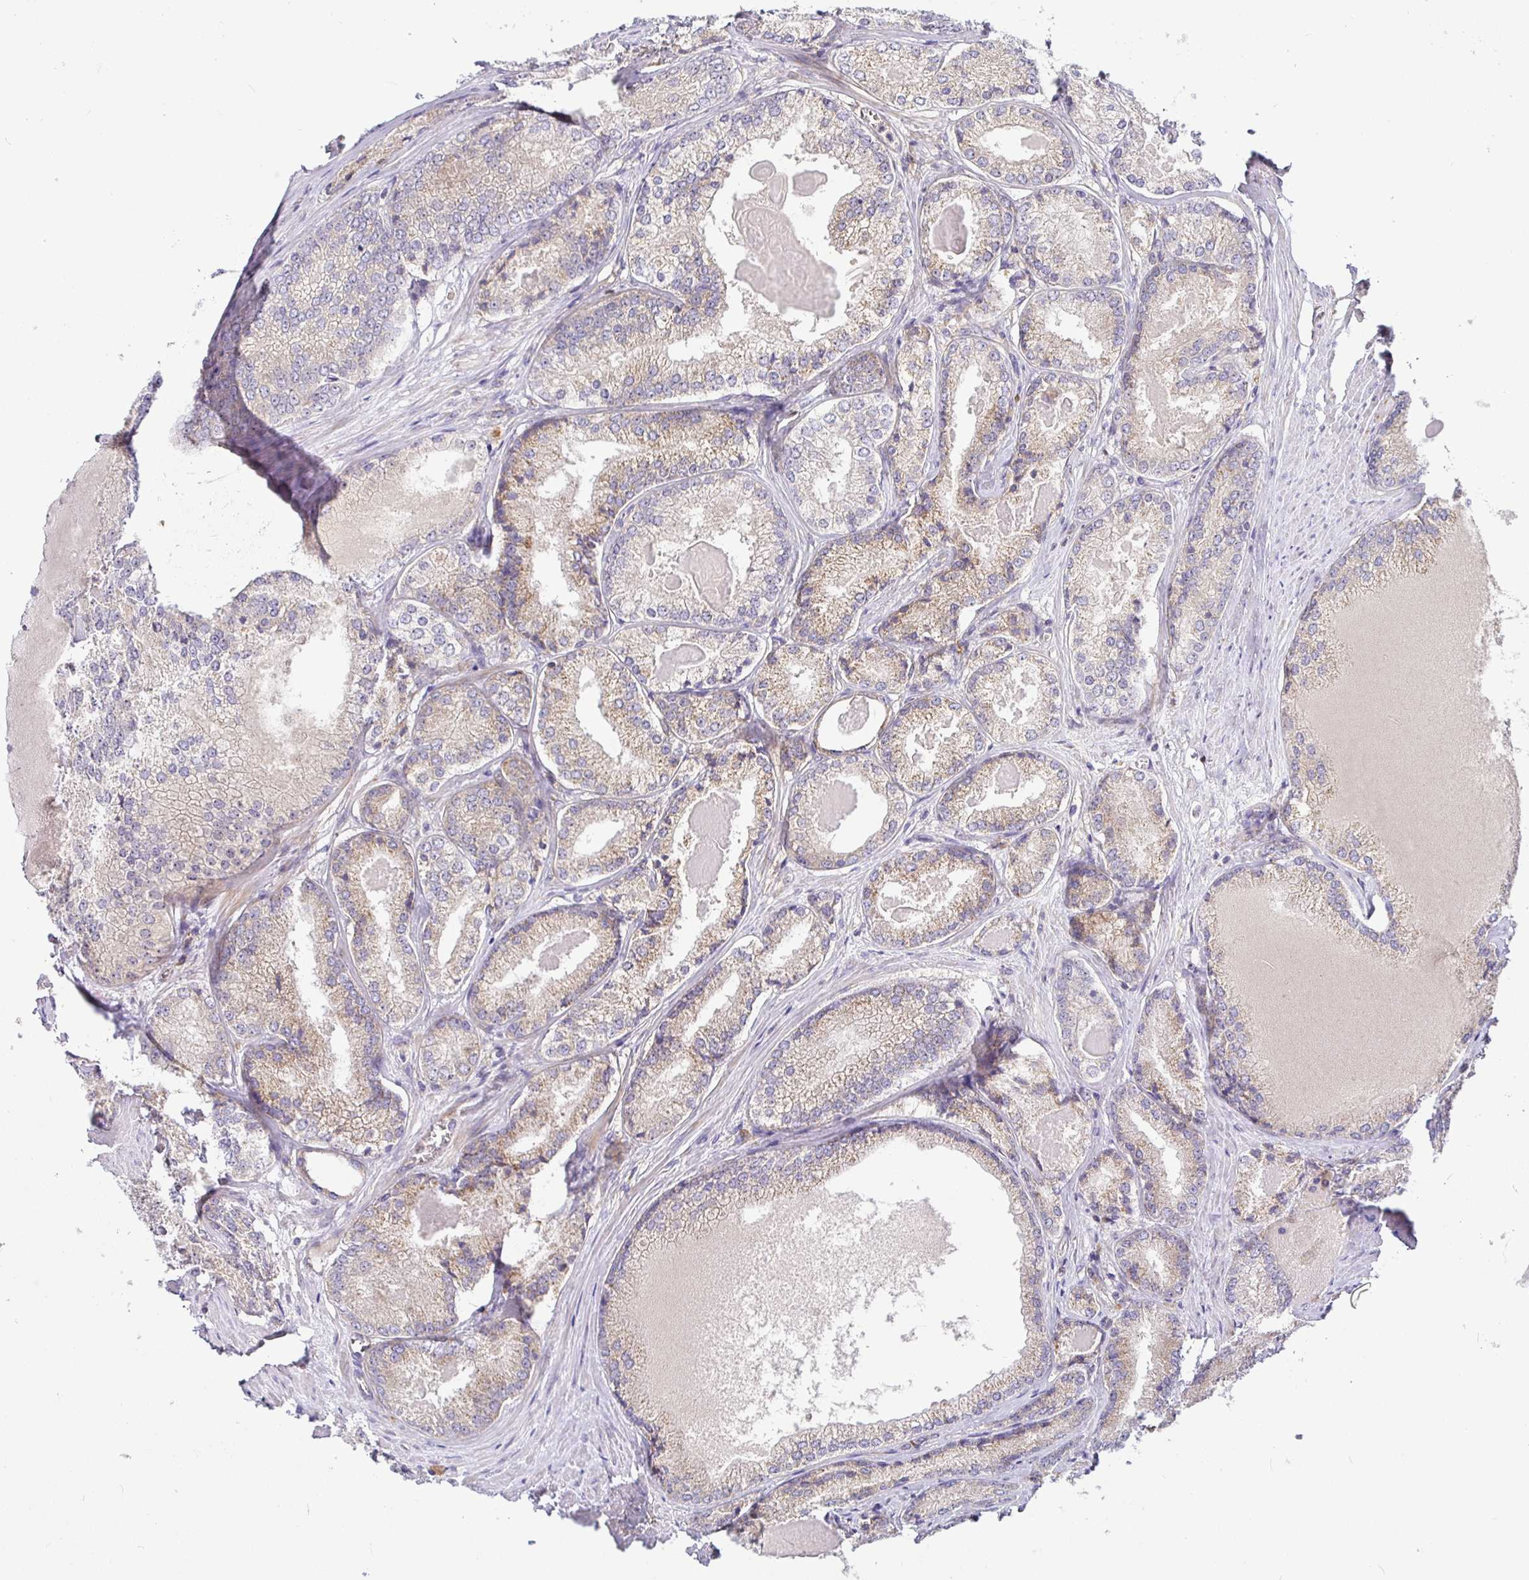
{"staining": {"intensity": "weak", "quantity": "25%-75%", "location": "cytoplasmic/membranous"}, "tissue": "prostate cancer", "cell_type": "Tumor cells", "image_type": "cancer", "snomed": [{"axis": "morphology", "description": "Adenocarcinoma, NOS"}, {"axis": "morphology", "description": "Adenocarcinoma, Low grade"}, {"axis": "topography", "description": "Prostate"}], "caption": "The histopathology image demonstrates immunohistochemical staining of prostate cancer. There is weak cytoplasmic/membranous positivity is identified in approximately 25%-75% of tumor cells. Nuclei are stained in blue.", "gene": "SNX8", "patient": {"sex": "male", "age": 68}}